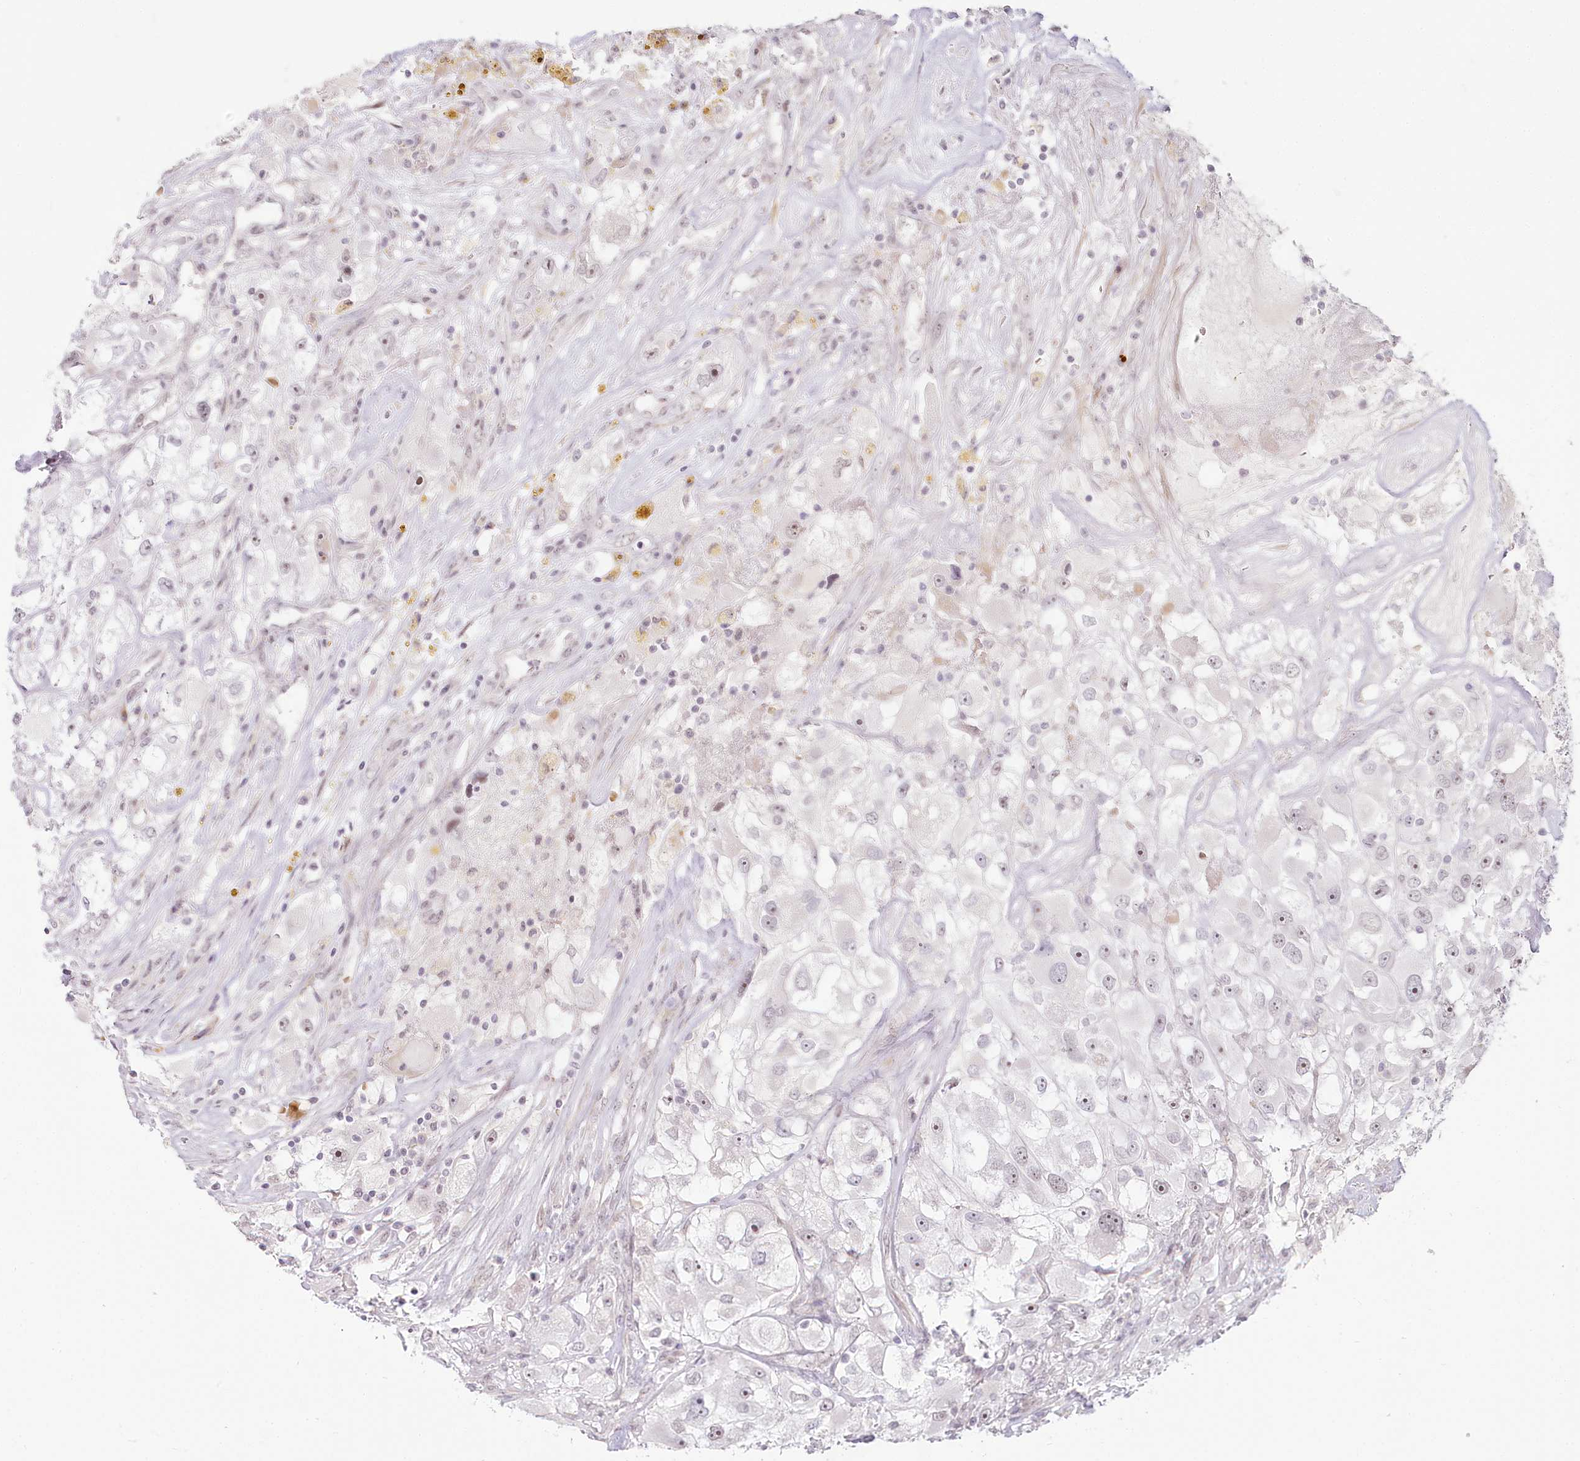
{"staining": {"intensity": "negative", "quantity": "none", "location": "none"}, "tissue": "renal cancer", "cell_type": "Tumor cells", "image_type": "cancer", "snomed": [{"axis": "morphology", "description": "Adenocarcinoma, NOS"}, {"axis": "topography", "description": "Kidney"}], "caption": "DAB (3,3'-diaminobenzidine) immunohistochemical staining of renal cancer demonstrates no significant expression in tumor cells.", "gene": "EXOSC7", "patient": {"sex": "female", "age": 52}}